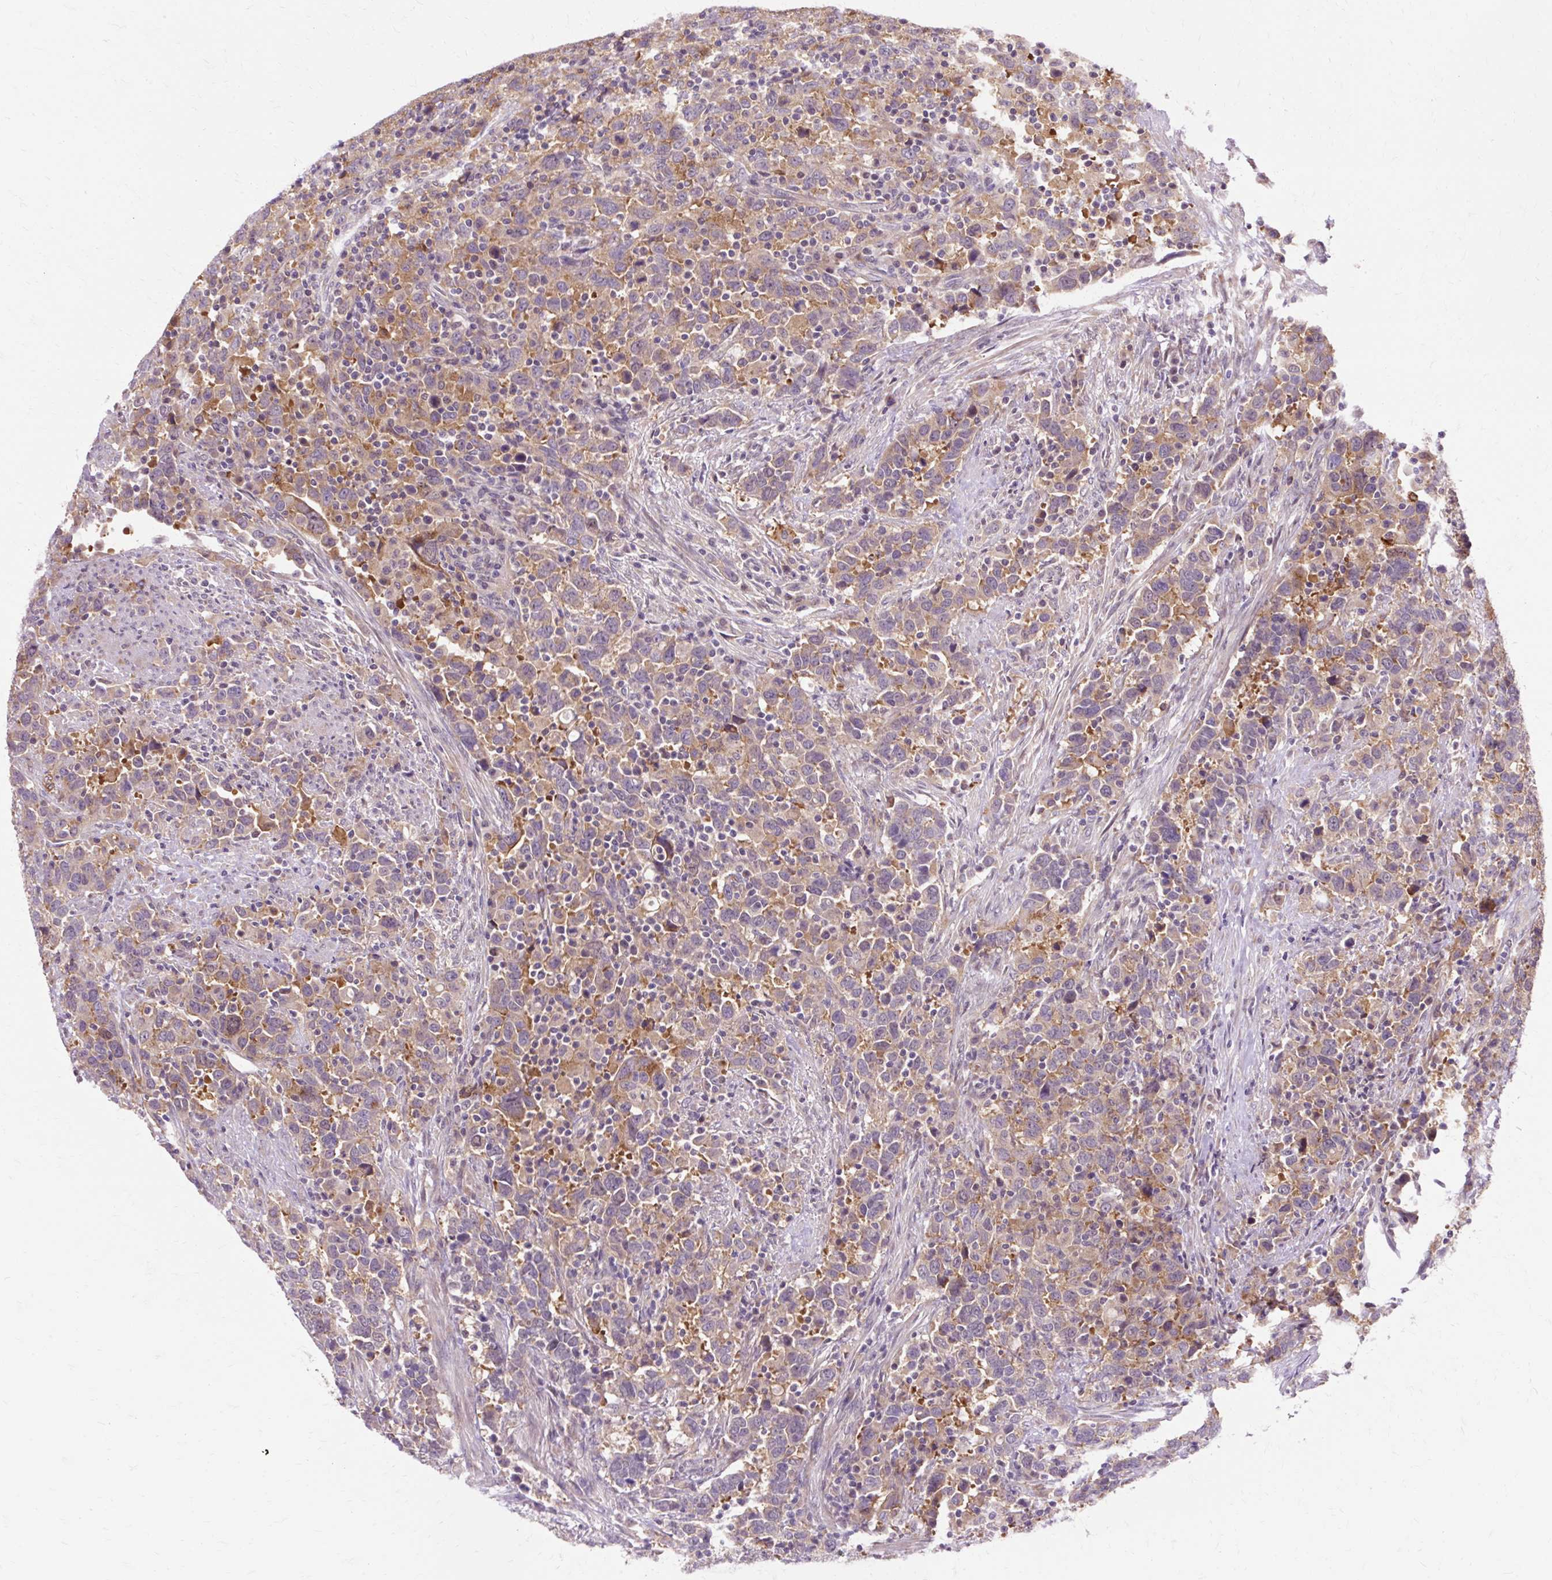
{"staining": {"intensity": "weak", "quantity": "25%-75%", "location": "cytoplasmic/membranous"}, "tissue": "urothelial cancer", "cell_type": "Tumor cells", "image_type": "cancer", "snomed": [{"axis": "morphology", "description": "Urothelial carcinoma, High grade"}, {"axis": "topography", "description": "Urinary bladder"}], "caption": "Urothelial cancer stained with IHC exhibits weak cytoplasmic/membranous positivity in about 25%-75% of tumor cells. The protein is stained brown, and the nuclei are stained in blue (DAB (3,3'-diaminobenzidine) IHC with brightfield microscopy, high magnification).", "gene": "GEMIN2", "patient": {"sex": "male", "age": 61}}